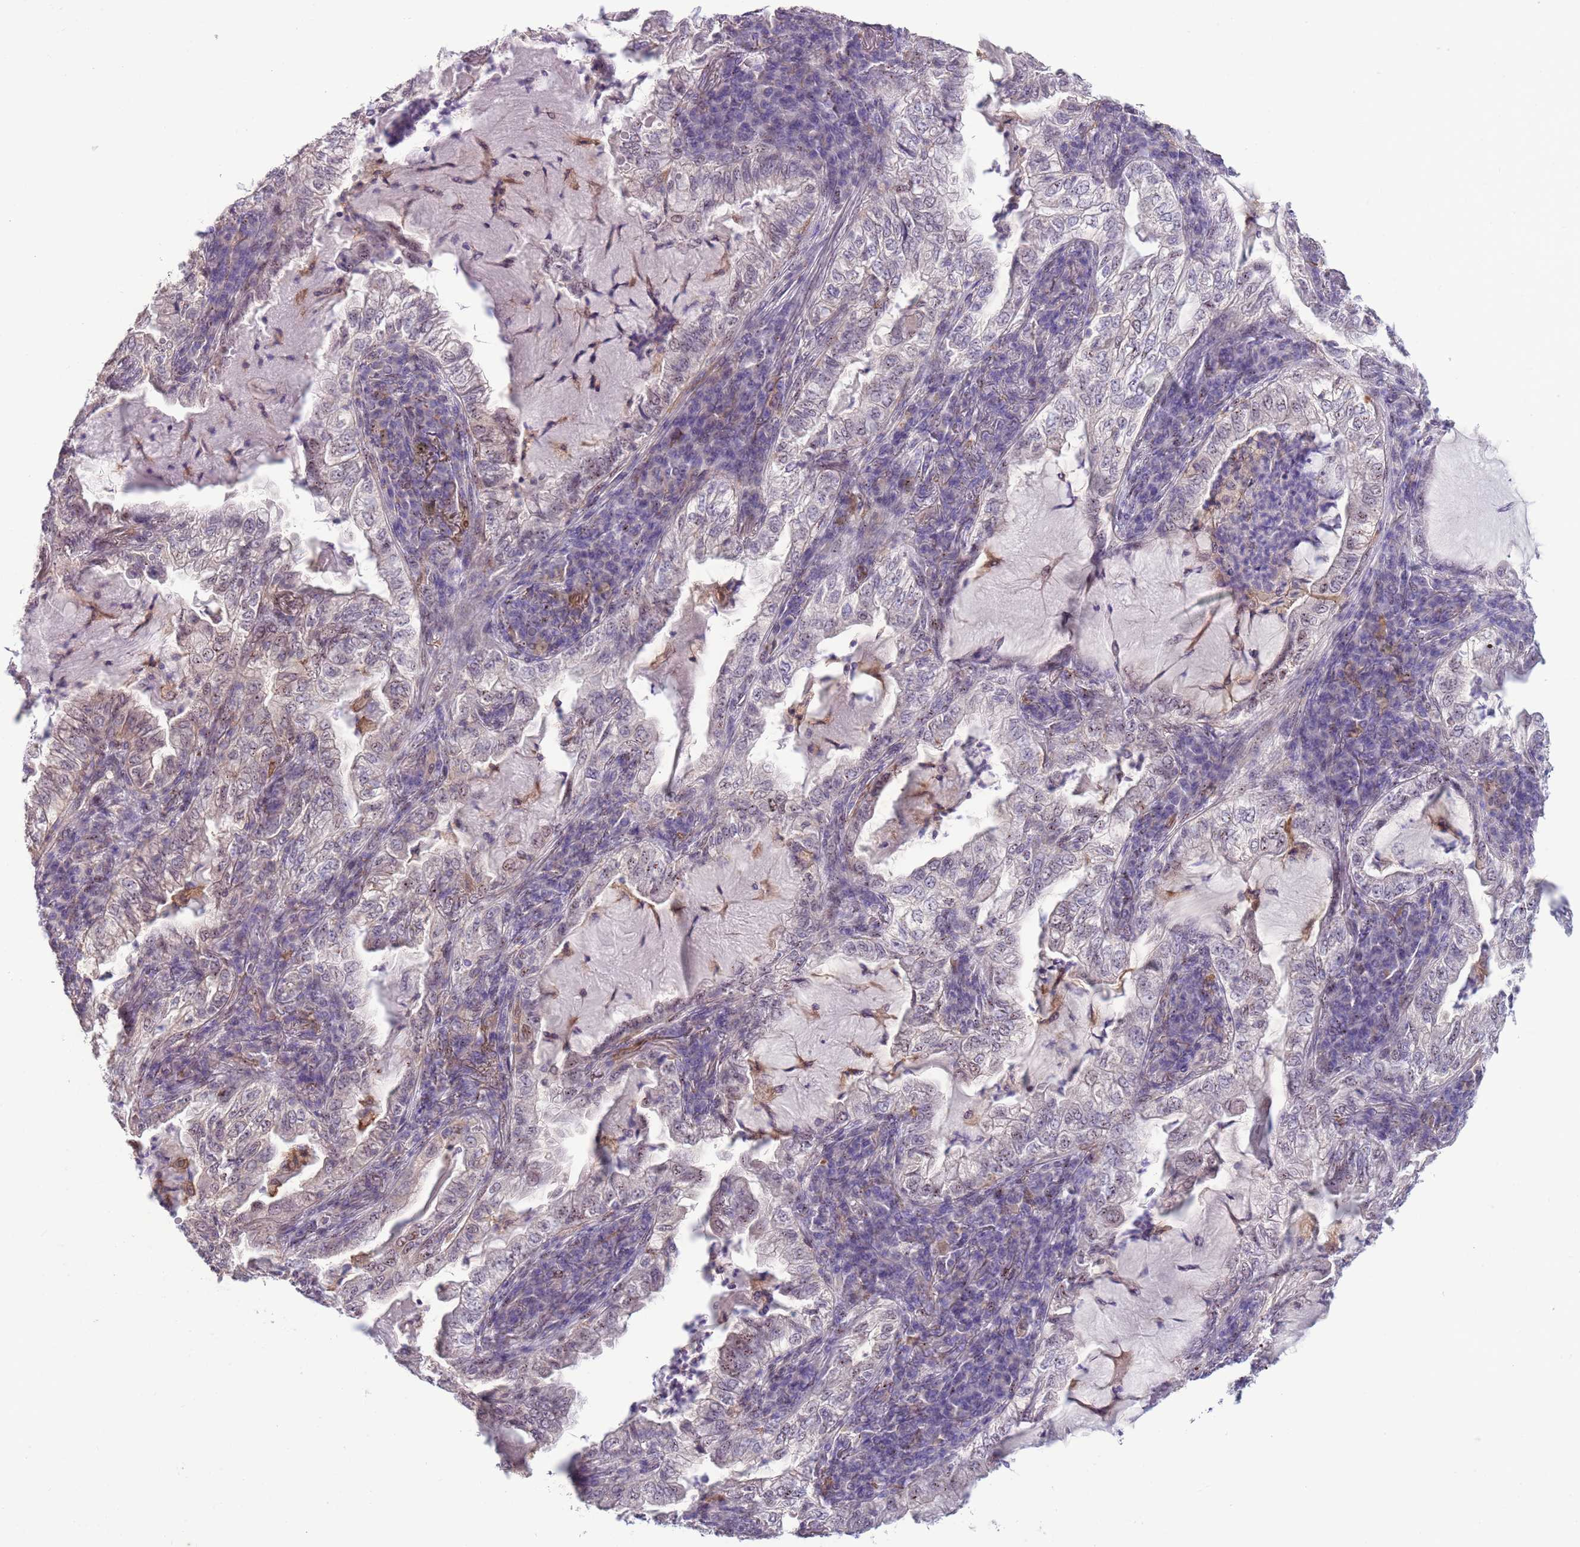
{"staining": {"intensity": "negative", "quantity": "none", "location": "none"}, "tissue": "lung cancer", "cell_type": "Tumor cells", "image_type": "cancer", "snomed": [{"axis": "morphology", "description": "Adenocarcinoma, NOS"}, {"axis": "topography", "description": "Lung"}], "caption": "There is no significant positivity in tumor cells of lung cancer.", "gene": "CAPN9", "patient": {"sex": "female", "age": 73}}